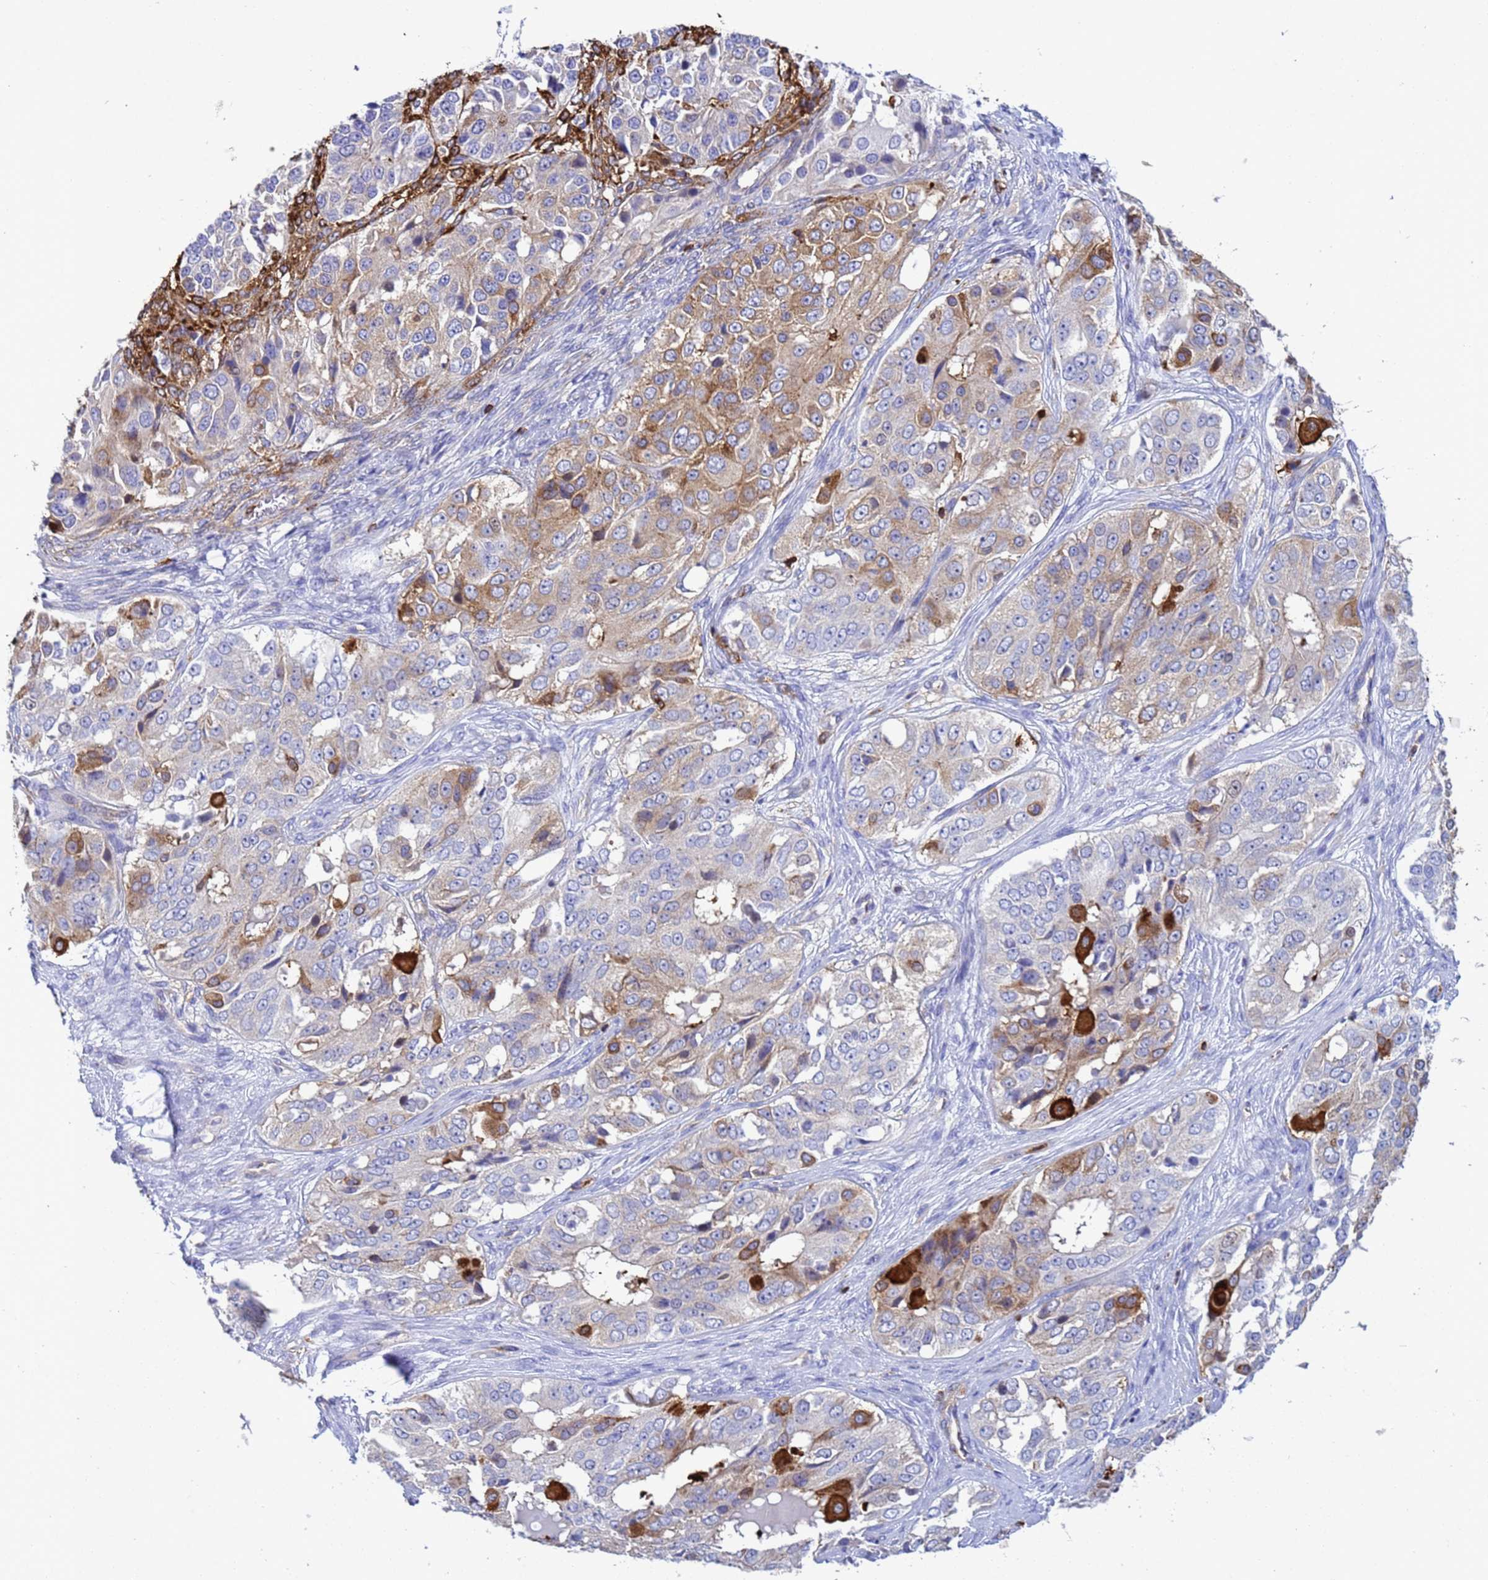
{"staining": {"intensity": "strong", "quantity": "<25%", "location": "cytoplasmic/membranous"}, "tissue": "ovarian cancer", "cell_type": "Tumor cells", "image_type": "cancer", "snomed": [{"axis": "morphology", "description": "Carcinoma, endometroid"}, {"axis": "topography", "description": "Ovary"}], "caption": "Ovarian endometroid carcinoma stained with immunohistochemistry exhibits strong cytoplasmic/membranous positivity in about <25% of tumor cells.", "gene": "EZR", "patient": {"sex": "female", "age": 51}}